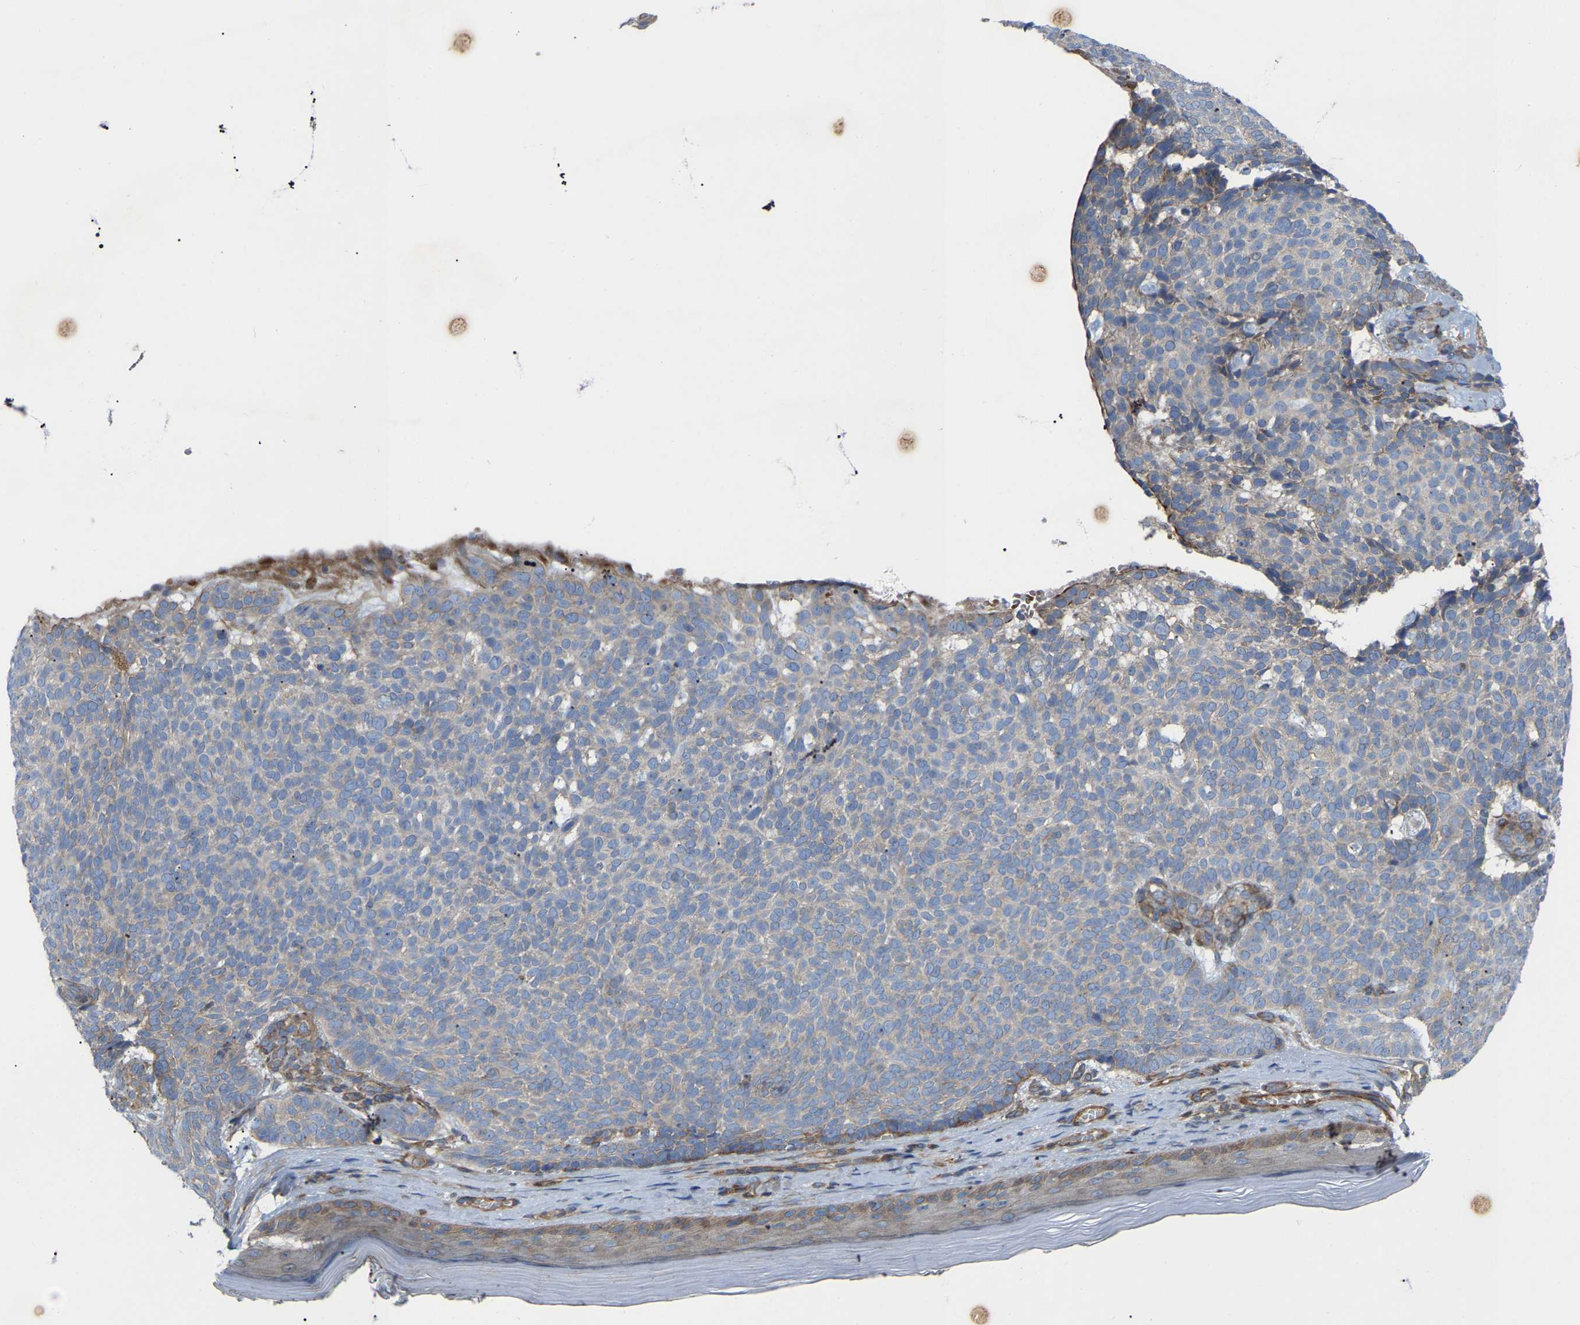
{"staining": {"intensity": "negative", "quantity": "none", "location": "none"}, "tissue": "skin cancer", "cell_type": "Tumor cells", "image_type": "cancer", "snomed": [{"axis": "morphology", "description": "Basal cell carcinoma"}, {"axis": "topography", "description": "Skin"}], "caption": "Human basal cell carcinoma (skin) stained for a protein using immunohistochemistry (IHC) displays no staining in tumor cells.", "gene": "TOR1B", "patient": {"sex": "male", "age": 61}}